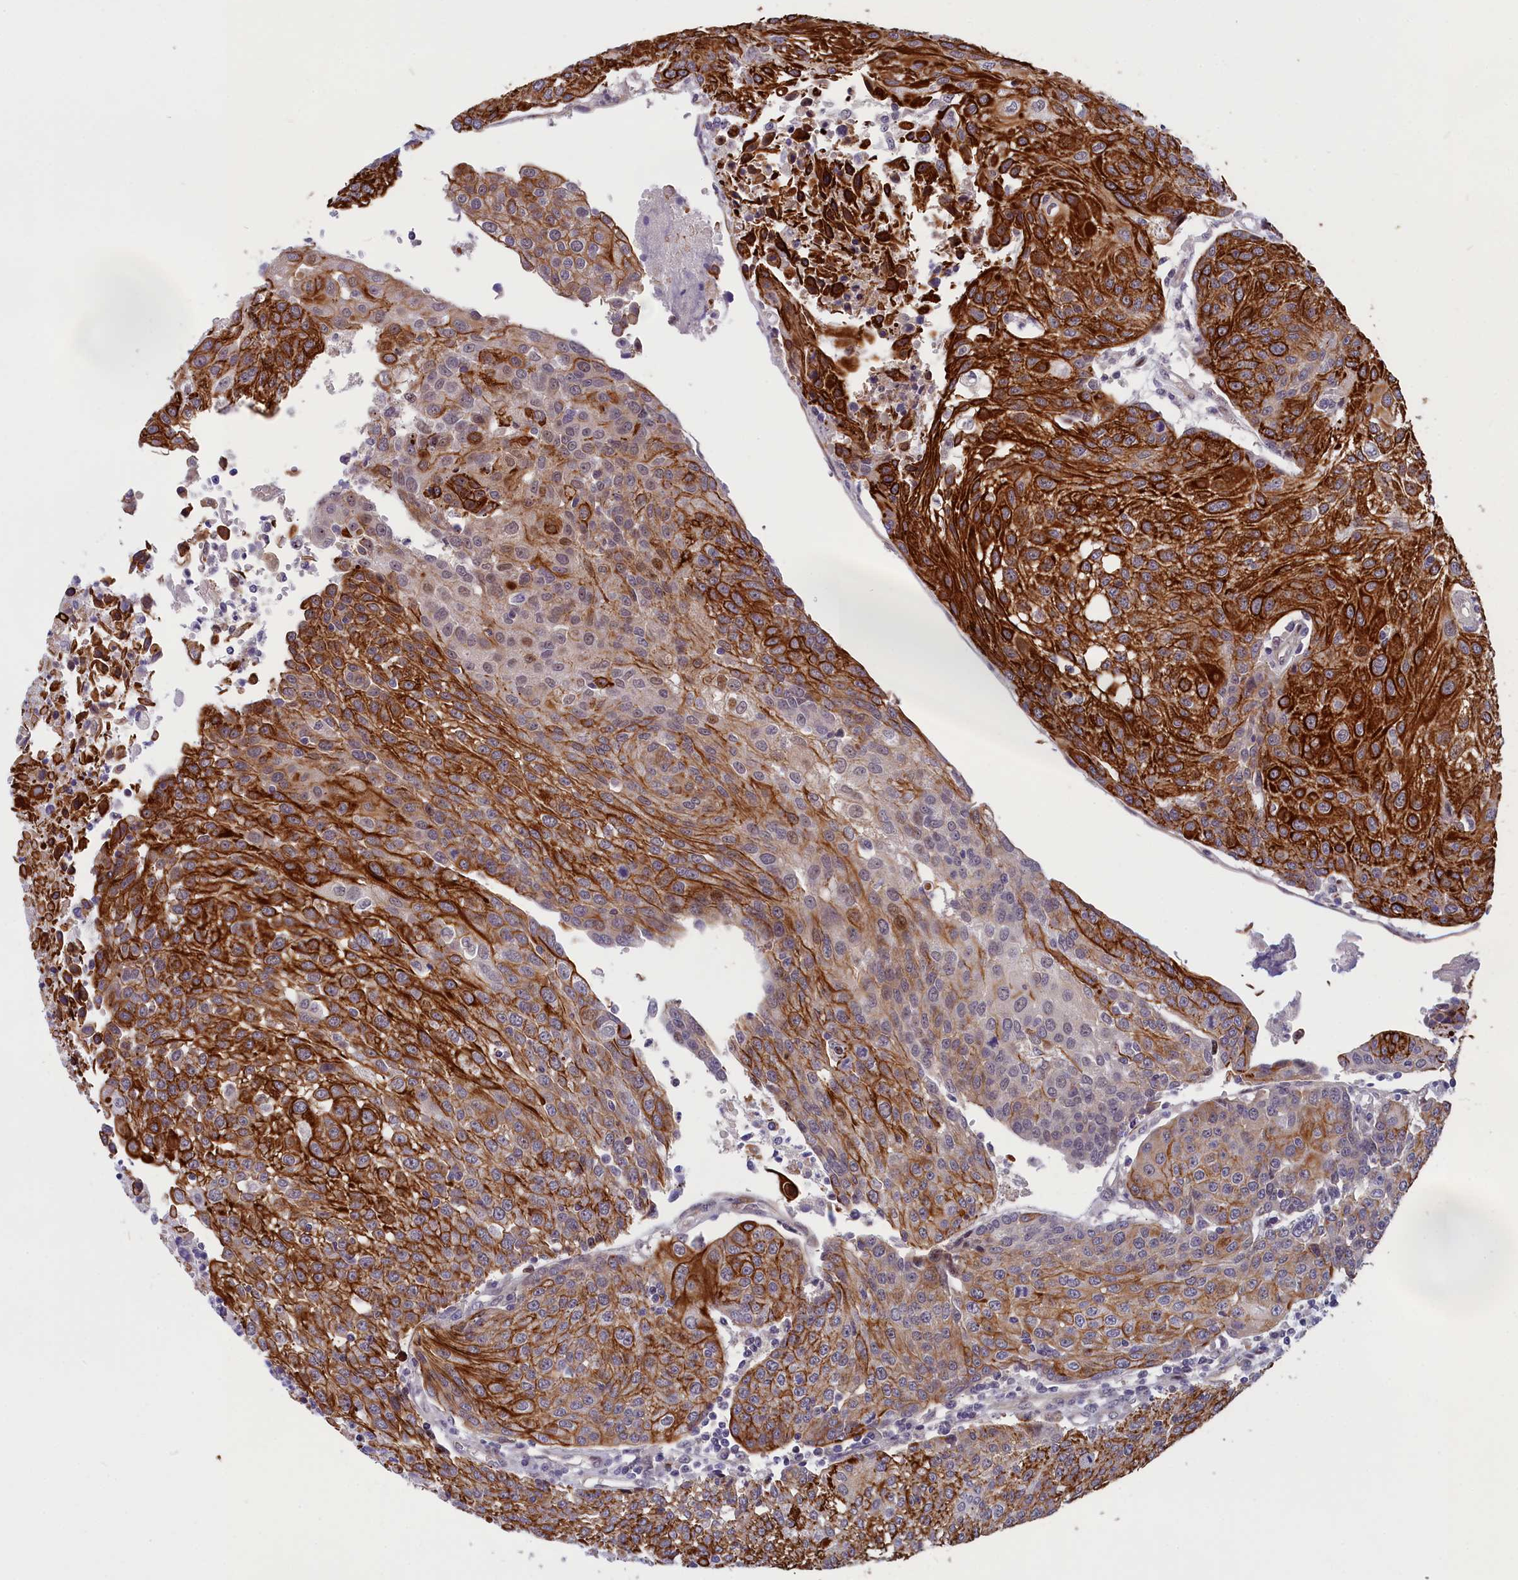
{"staining": {"intensity": "strong", "quantity": ">75%", "location": "cytoplasmic/membranous"}, "tissue": "urothelial cancer", "cell_type": "Tumor cells", "image_type": "cancer", "snomed": [{"axis": "morphology", "description": "Urothelial carcinoma, High grade"}, {"axis": "topography", "description": "Urinary bladder"}], "caption": "A high-resolution histopathology image shows immunohistochemistry staining of urothelial carcinoma (high-grade), which displays strong cytoplasmic/membranous positivity in about >75% of tumor cells.", "gene": "ANKRD34B", "patient": {"sex": "female", "age": 85}}